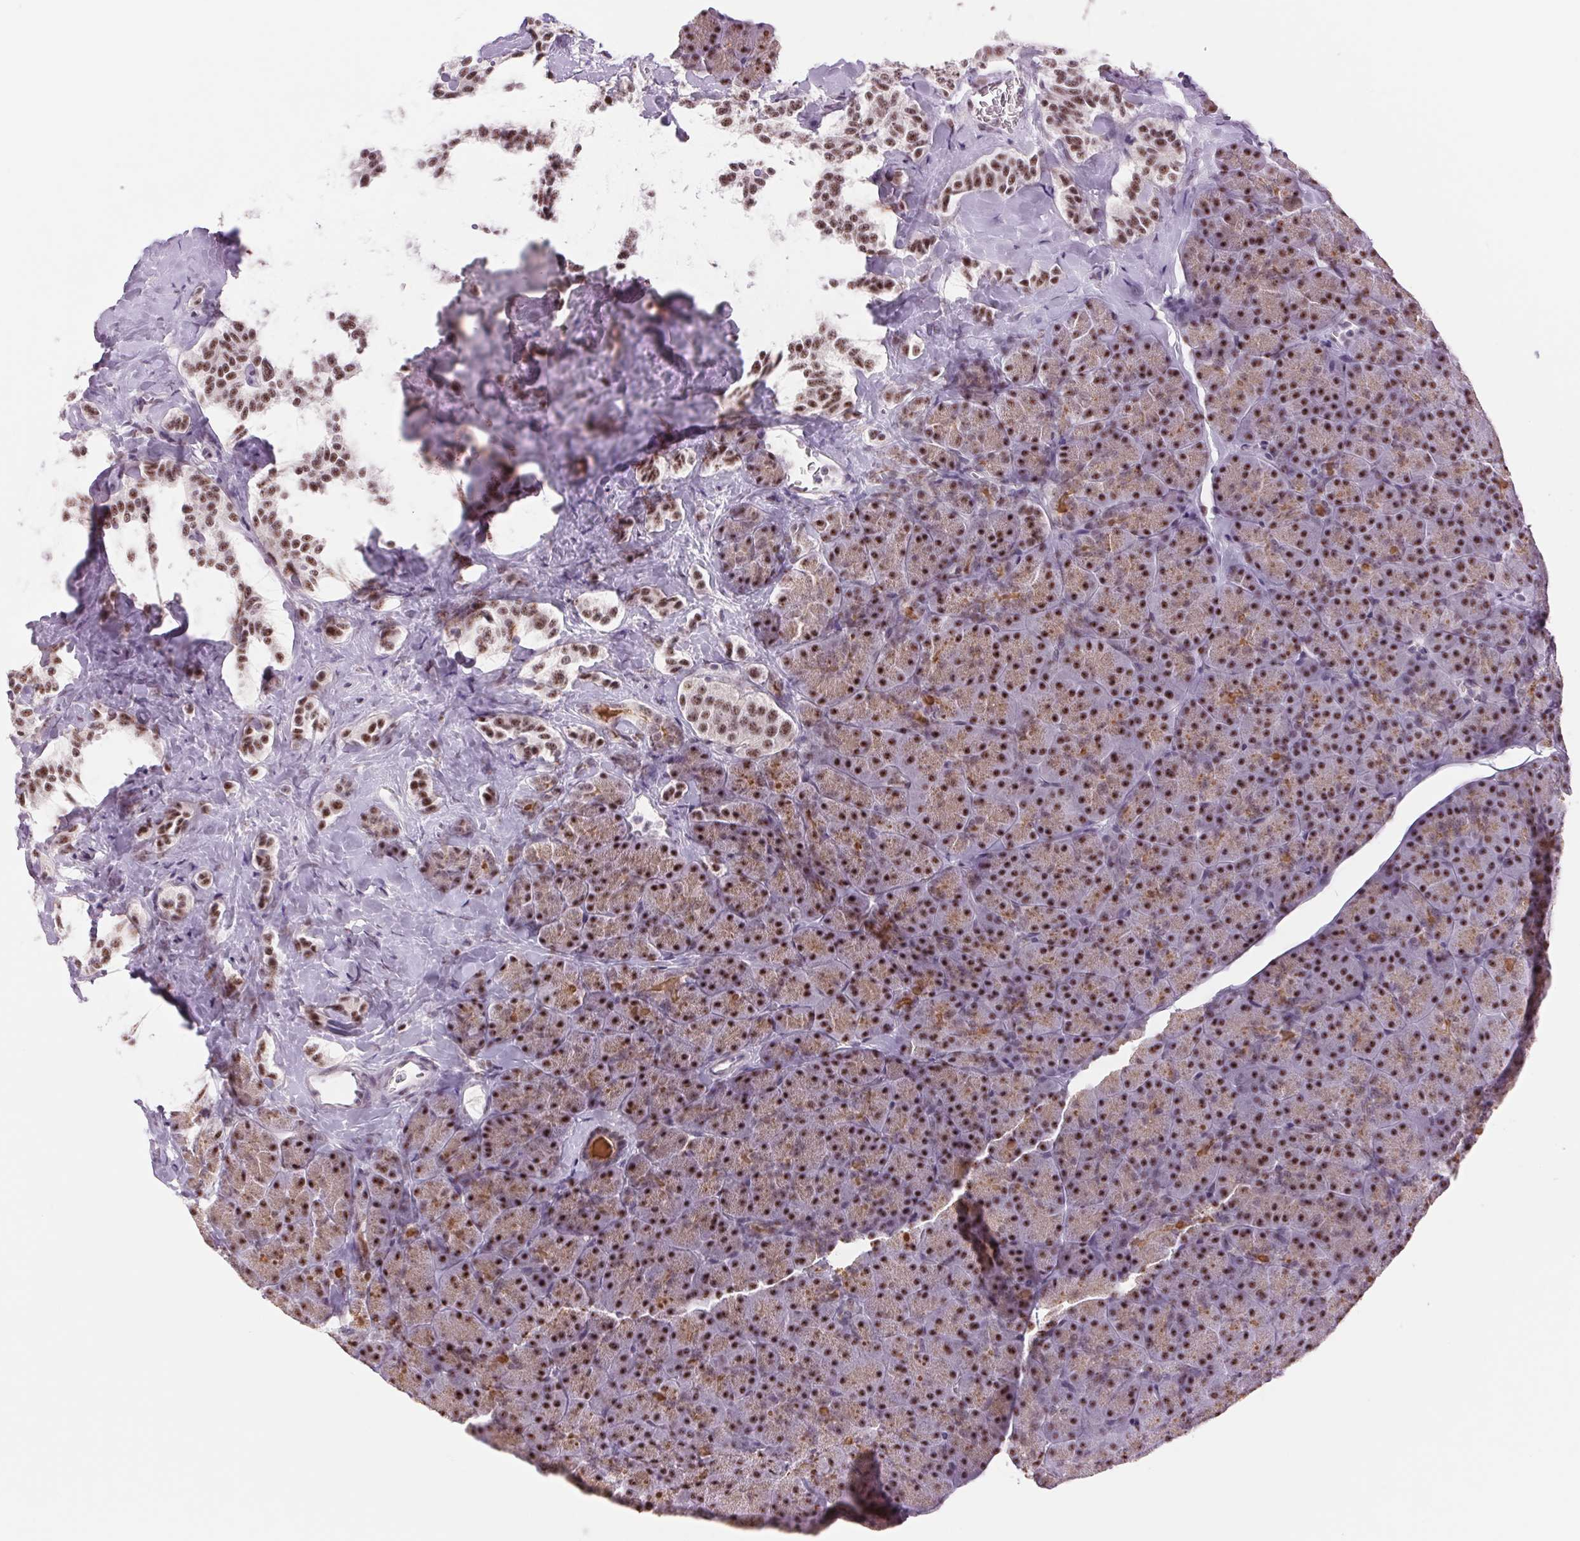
{"staining": {"intensity": "moderate", "quantity": ">75%", "location": "nuclear"}, "tissue": "carcinoid", "cell_type": "Tumor cells", "image_type": "cancer", "snomed": [{"axis": "morphology", "description": "Normal tissue, NOS"}, {"axis": "morphology", "description": "Carcinoid, malignant, NOS"}, {"axis": "topography", "description": "Pancreas"}], "caption": "The image displays immunohistochemical staining of carcinoid. There is moderate nuclear staining is identified in about >75% of tumor cells.", "gene": "ZC3H14", "patient": {"sex": "male", "age": 36}}